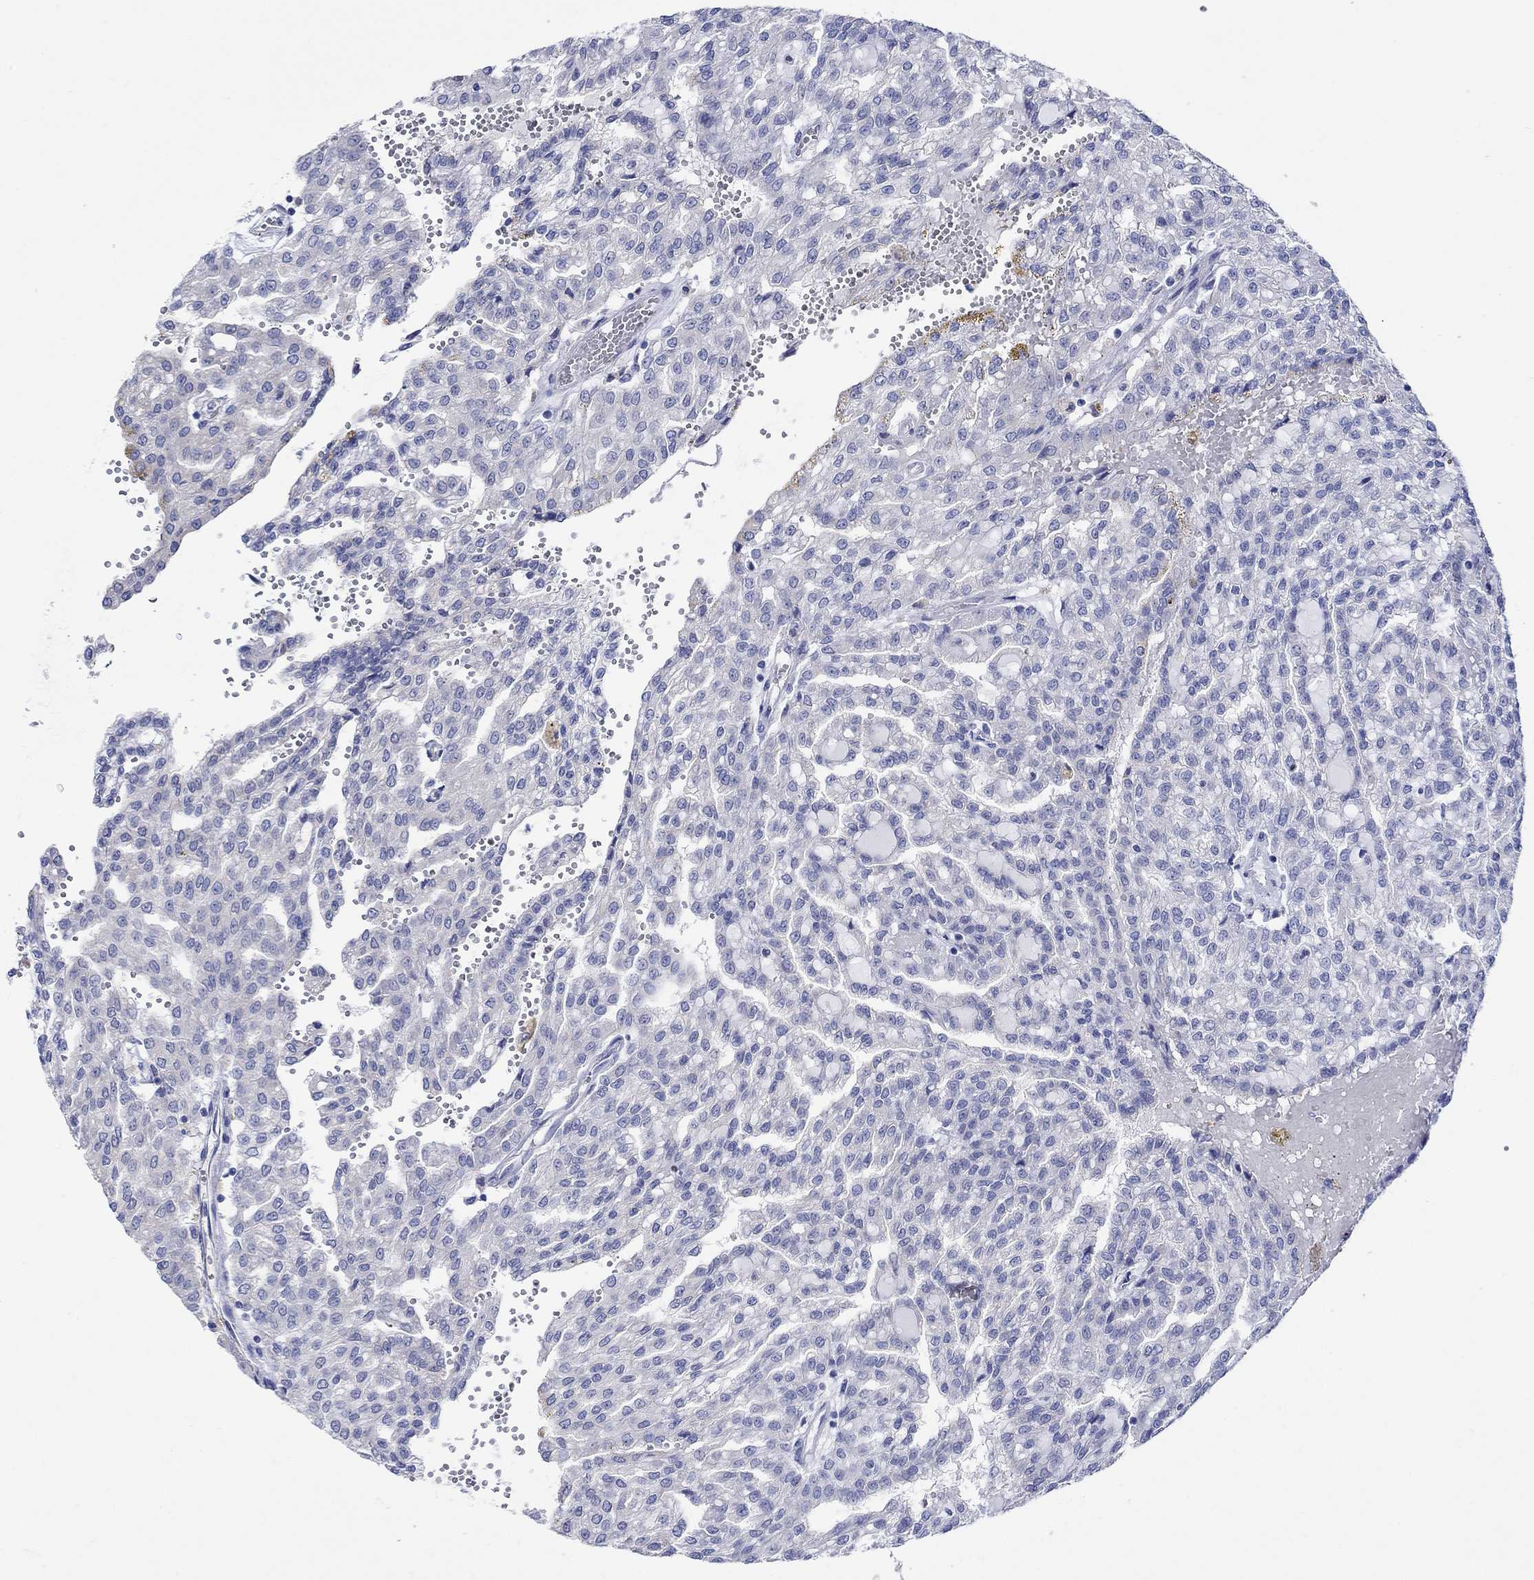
{"staining": {"intensity": "negative", "quantity": "none", "location": "none"}, "tissue": "renal cancer", "cell_type": "Tumor cells", "image_type": "cancer", "snomed": [{"axis": "morphology", "description": "Adenocarcinoma, NOS"}, {"axis": "topography", "description": "Kidney"}], "caption": "Human renal cancer stained for a protein using immunohistochemistry reveals no positivity in tumor cells.", "gene": "P2RY6", "patient": {"sex": "male", "age": 63}}